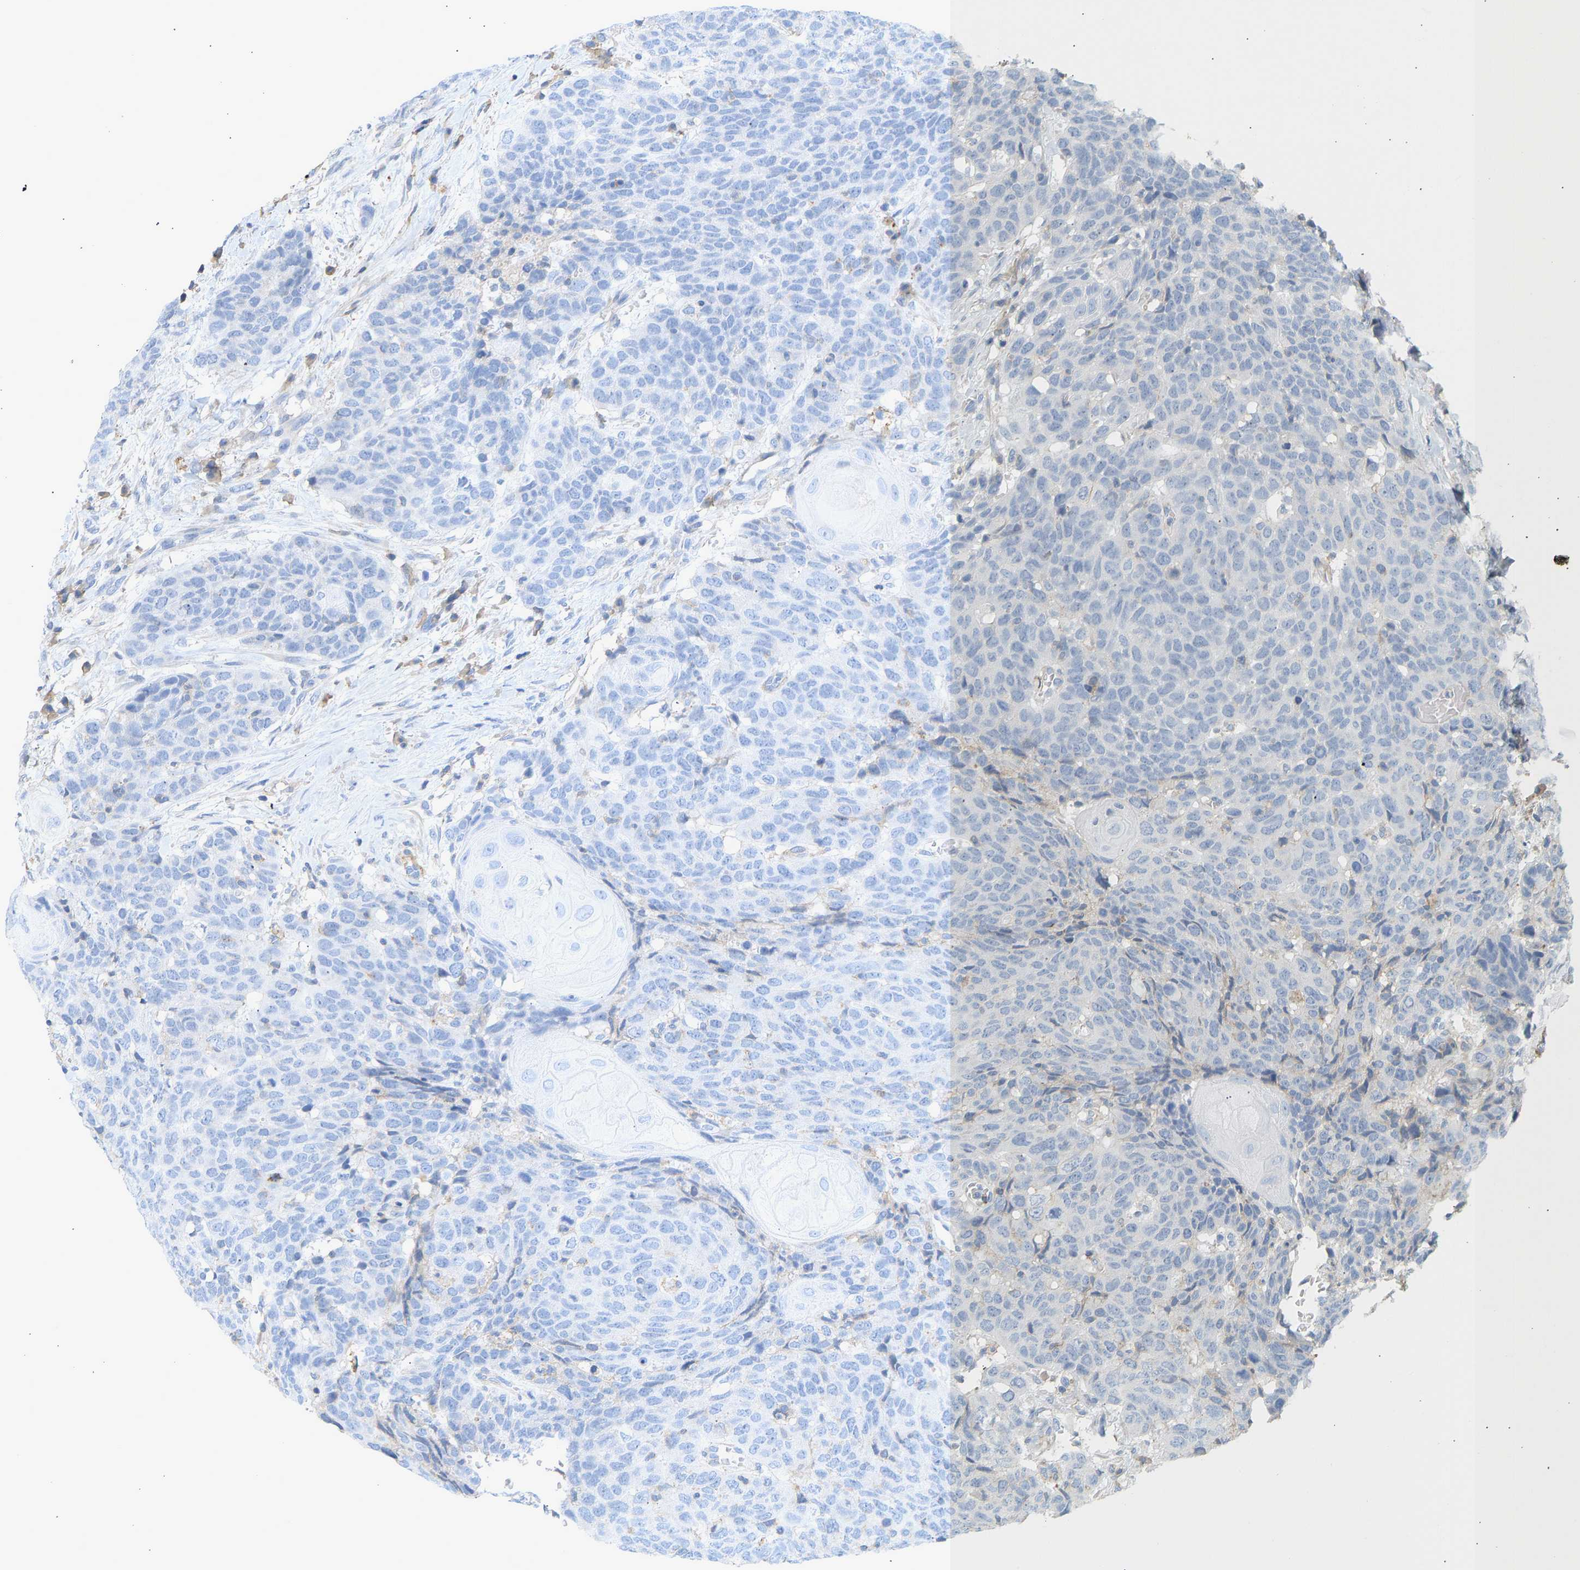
{"staining": {"intensity": "negative", "quantity": "none", "location": "none"}, "tissue": "head and neck cancer", "cell_type": "Tumor cells", "image_type": "cancer", "snomed": [{"axis": "morphology", "description": "Squamous cell carcinoma, NOS"}, {"axis": "topography", "description": "Head-Neck"}], "caption": "DAB (3,3'-diaminobenzidine) immunohistochemical staining of human squamous cell carcinoma (head and neck) shows no significant positivity in tumor cells. (DAB immunohistochemistry (IHC), high magnification).", "gene": "BVES", "patient": {"sex": "male", "age": 66}}